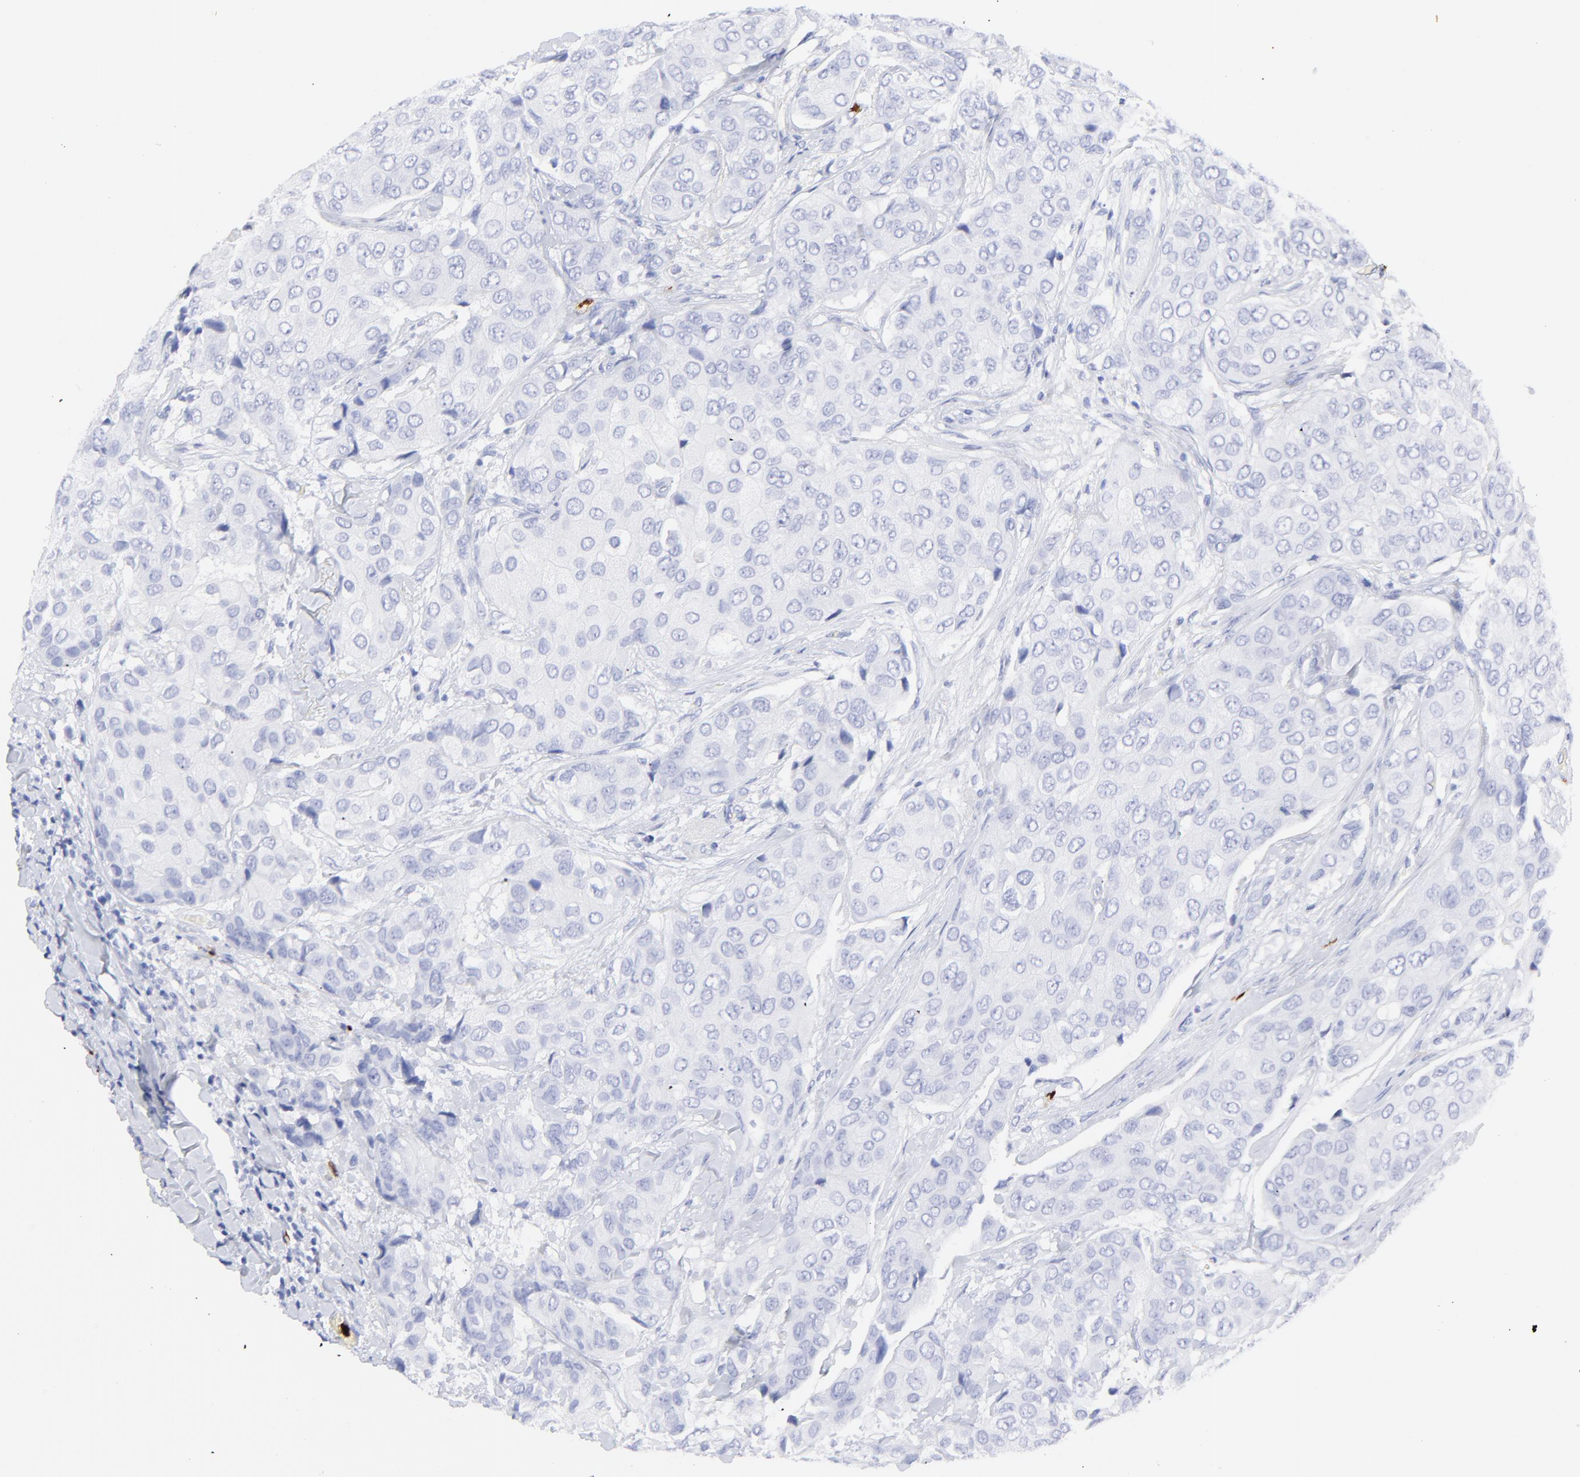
{"staining": {"intensity": "negative", "quantity": "none", "location": "none"}, "tissue": "breast cancer", "cell_type": "Tumor cells", "image_type": "cancer", "snomed": [{"axis": "morphology", "description": "Duct carcinoma"}, {"axis": "topography", "description": "Breast"}], "caption": "Protein analysis of breast infiltrating ductal carcinoma demonstrates no significant positivity in tumor cells.", "gene": "S100A12", "patient": {"sex": "female", "age": 68}}